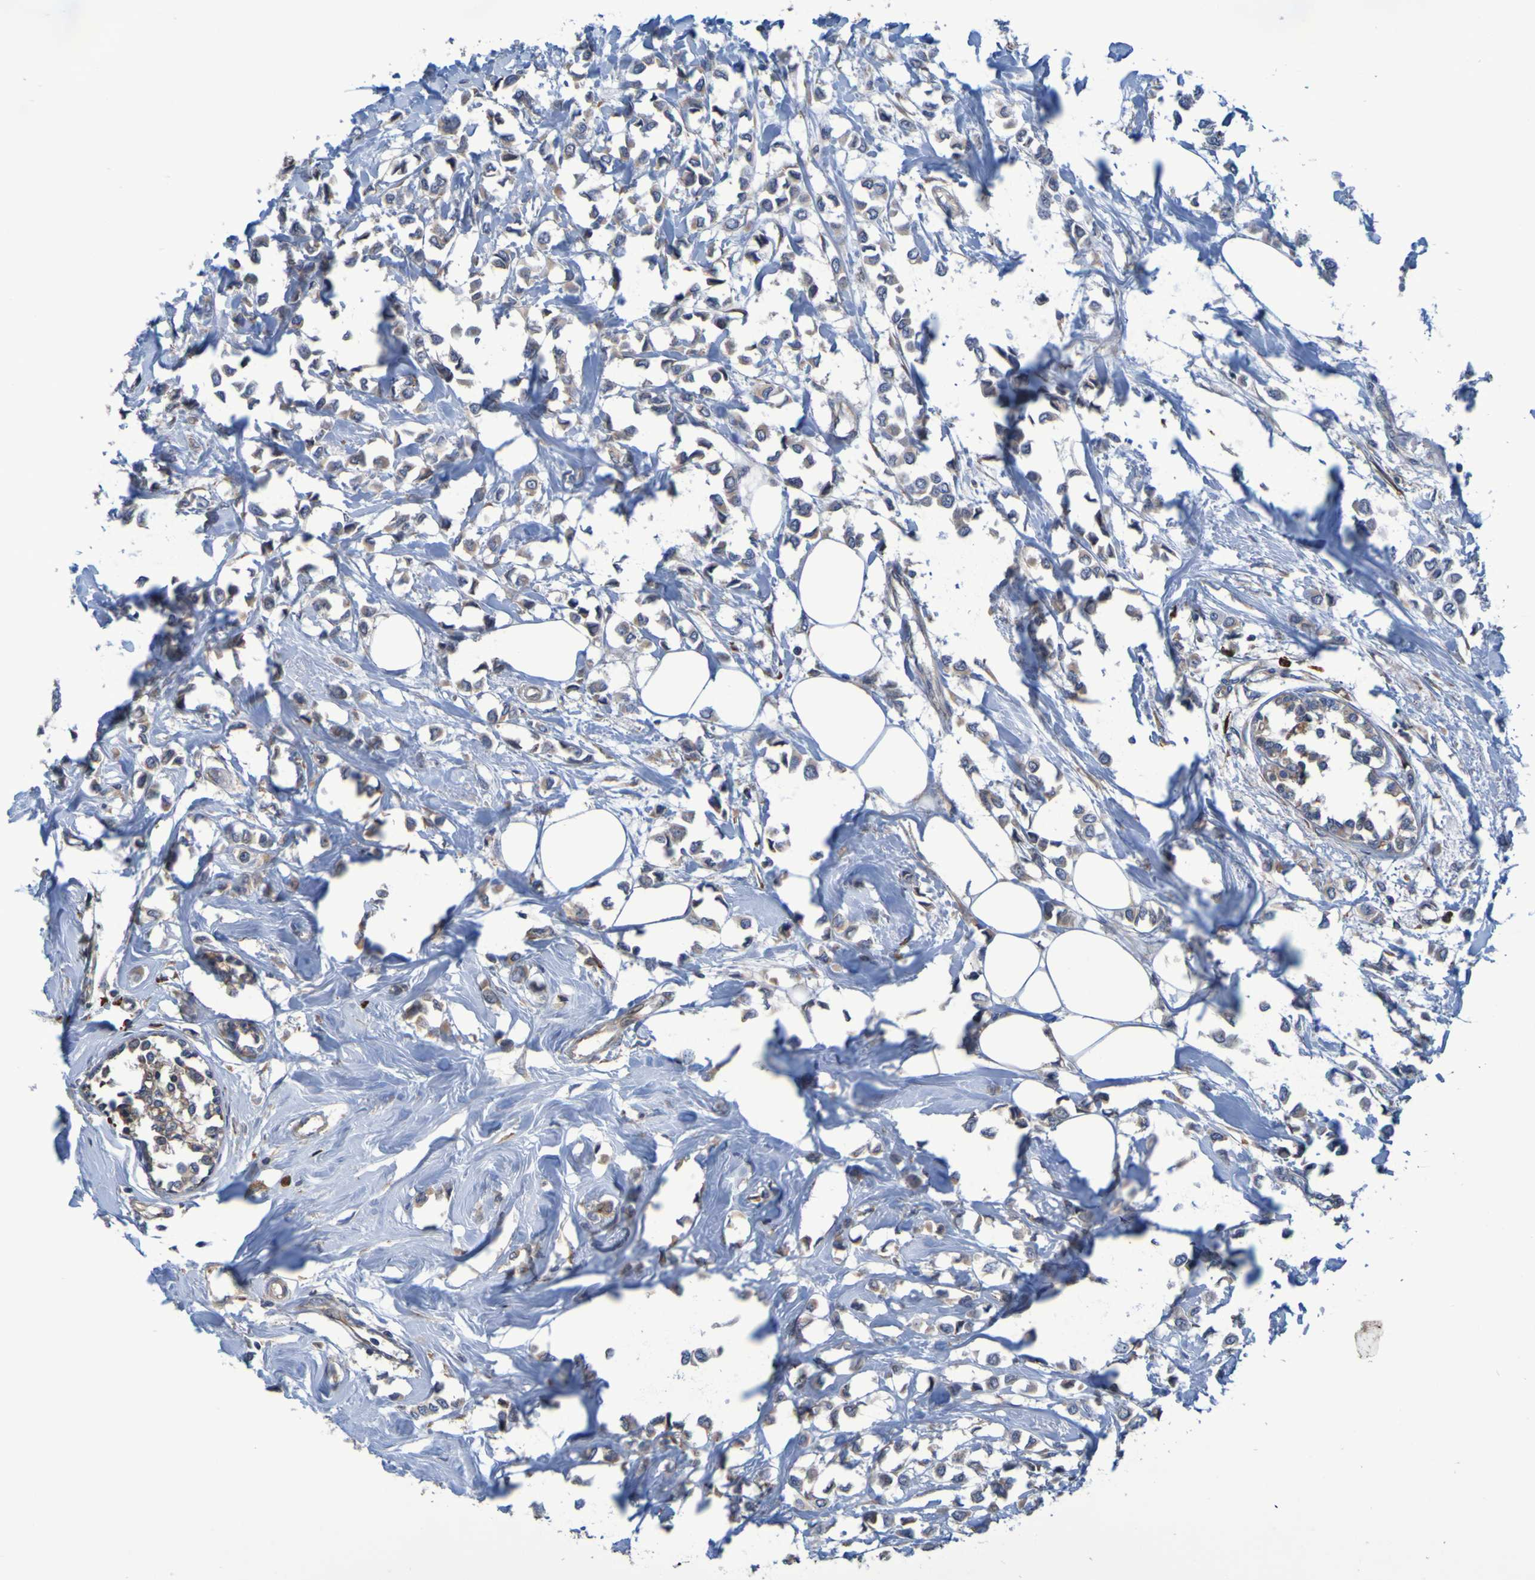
{"staining": {"intensity": "weak", "quantity": ">75%", "location": "cytoplasmic/membranous"}, "tissue": "breast cancer", "cell_type": "Tumor cells", "image_type": "cancer", "snomed": [{"axis": "morphology", "description": "Lobular carcinoma"}, {"axis": "topography", "description": "Breast"}], "caption": "Lobular carcinoma (breast) stained for a protein (brown) exhibits weak cytoplasmic/membranous positive positivity in about >75% of tumor cells.", "gene": "CLDN18", "patient": {"sex": "female", "age": 51}}